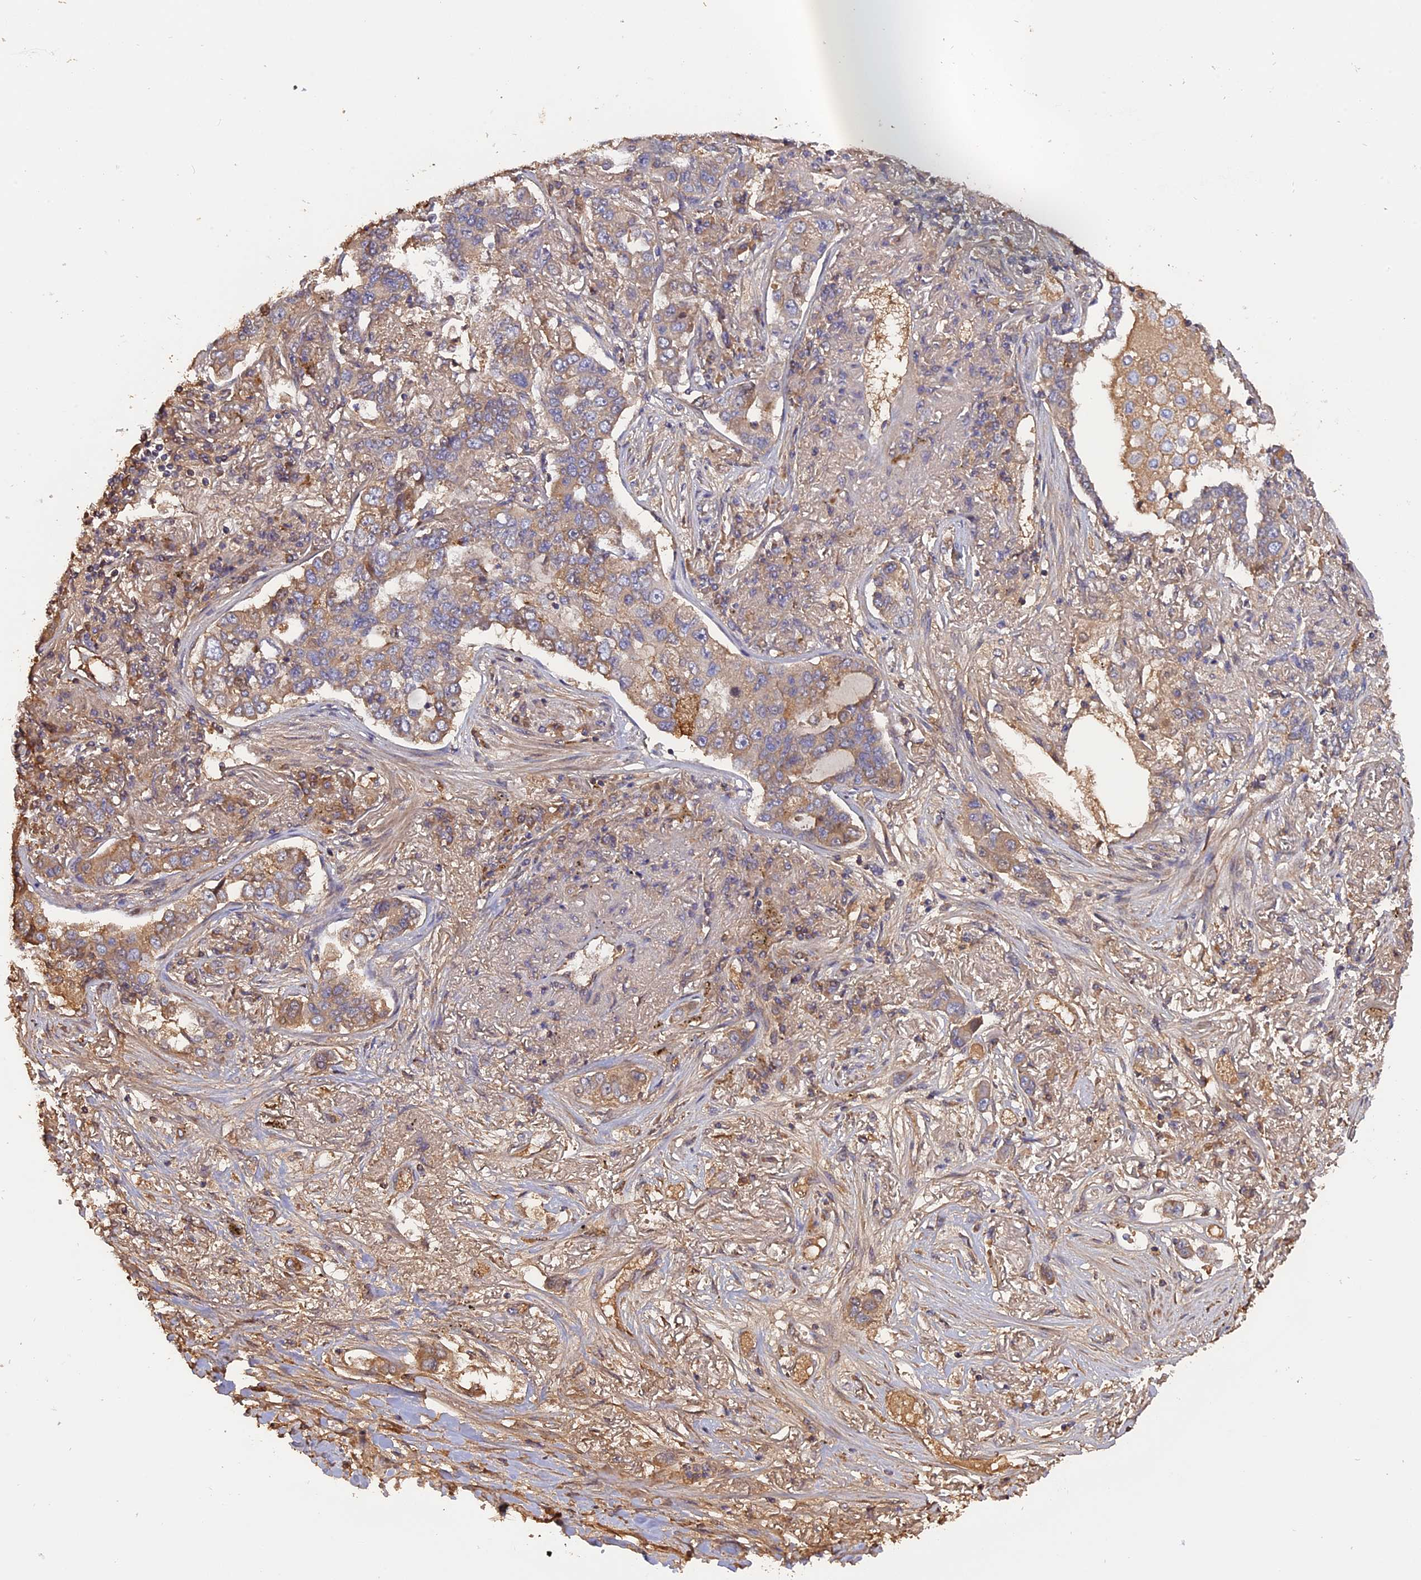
{"staining": {"intensity": "moderate", "quantity": "<25%", "location": "cytoplasmic/membranous"}, "tissue": "lung cancer", "cell_type": "Tumor cells", "image_type": "cancer", "snomed": [{"axis": "morphology", "description": "Adenocarcinoma, NOS"}, {"axis": "topography", "description": "Lung"}], "caption": "Immunohistochemical staining of lung cancer displays low levels of moderate cytoplasmic/membranous expression in approximately <25% of tumor cells.", "gene": "RASAL1", "patient": {"sex": "male", "age": 49}}